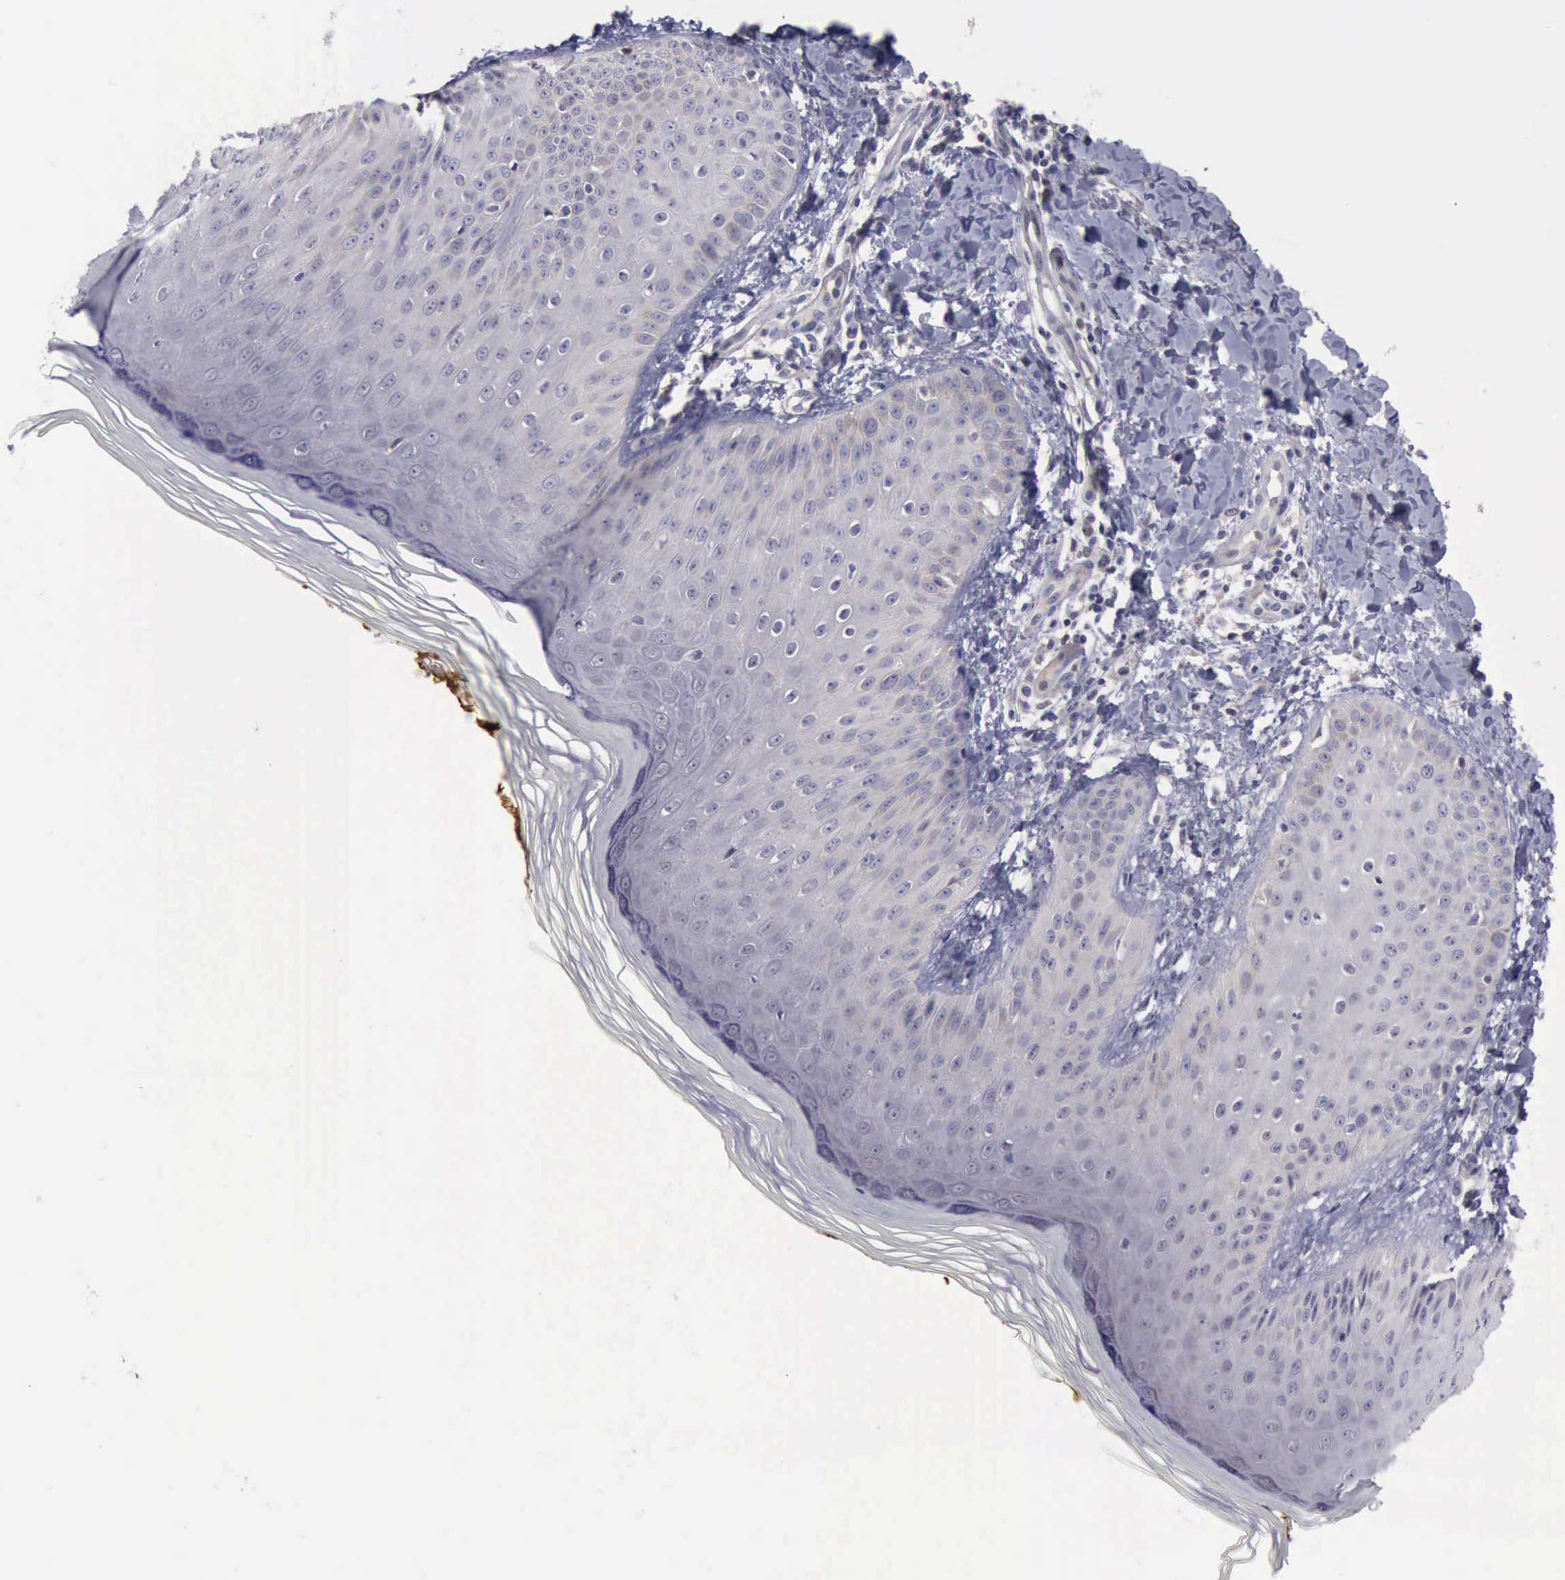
{"staining": {"intensity": "negative", "quantity": "none", "location": "none"}, "tissue": "skin", "cell_type": "Epidermal cells", "image_type": "normal", "snomed": [{"axis": "morphology", "description": "Normal tissue, NOS"}, {"axis": "morphology", "description": "Inflammation, NOS"}, {"axis": "topography", "description": "Soft tissue"}, {"axis": "topography", "description": "Anal"}], "caption": "IHC of benign human skin reveals no expression in epidermal cells.", "gene": "CEP128", "patient": {"sex": "female", "age": 15}}